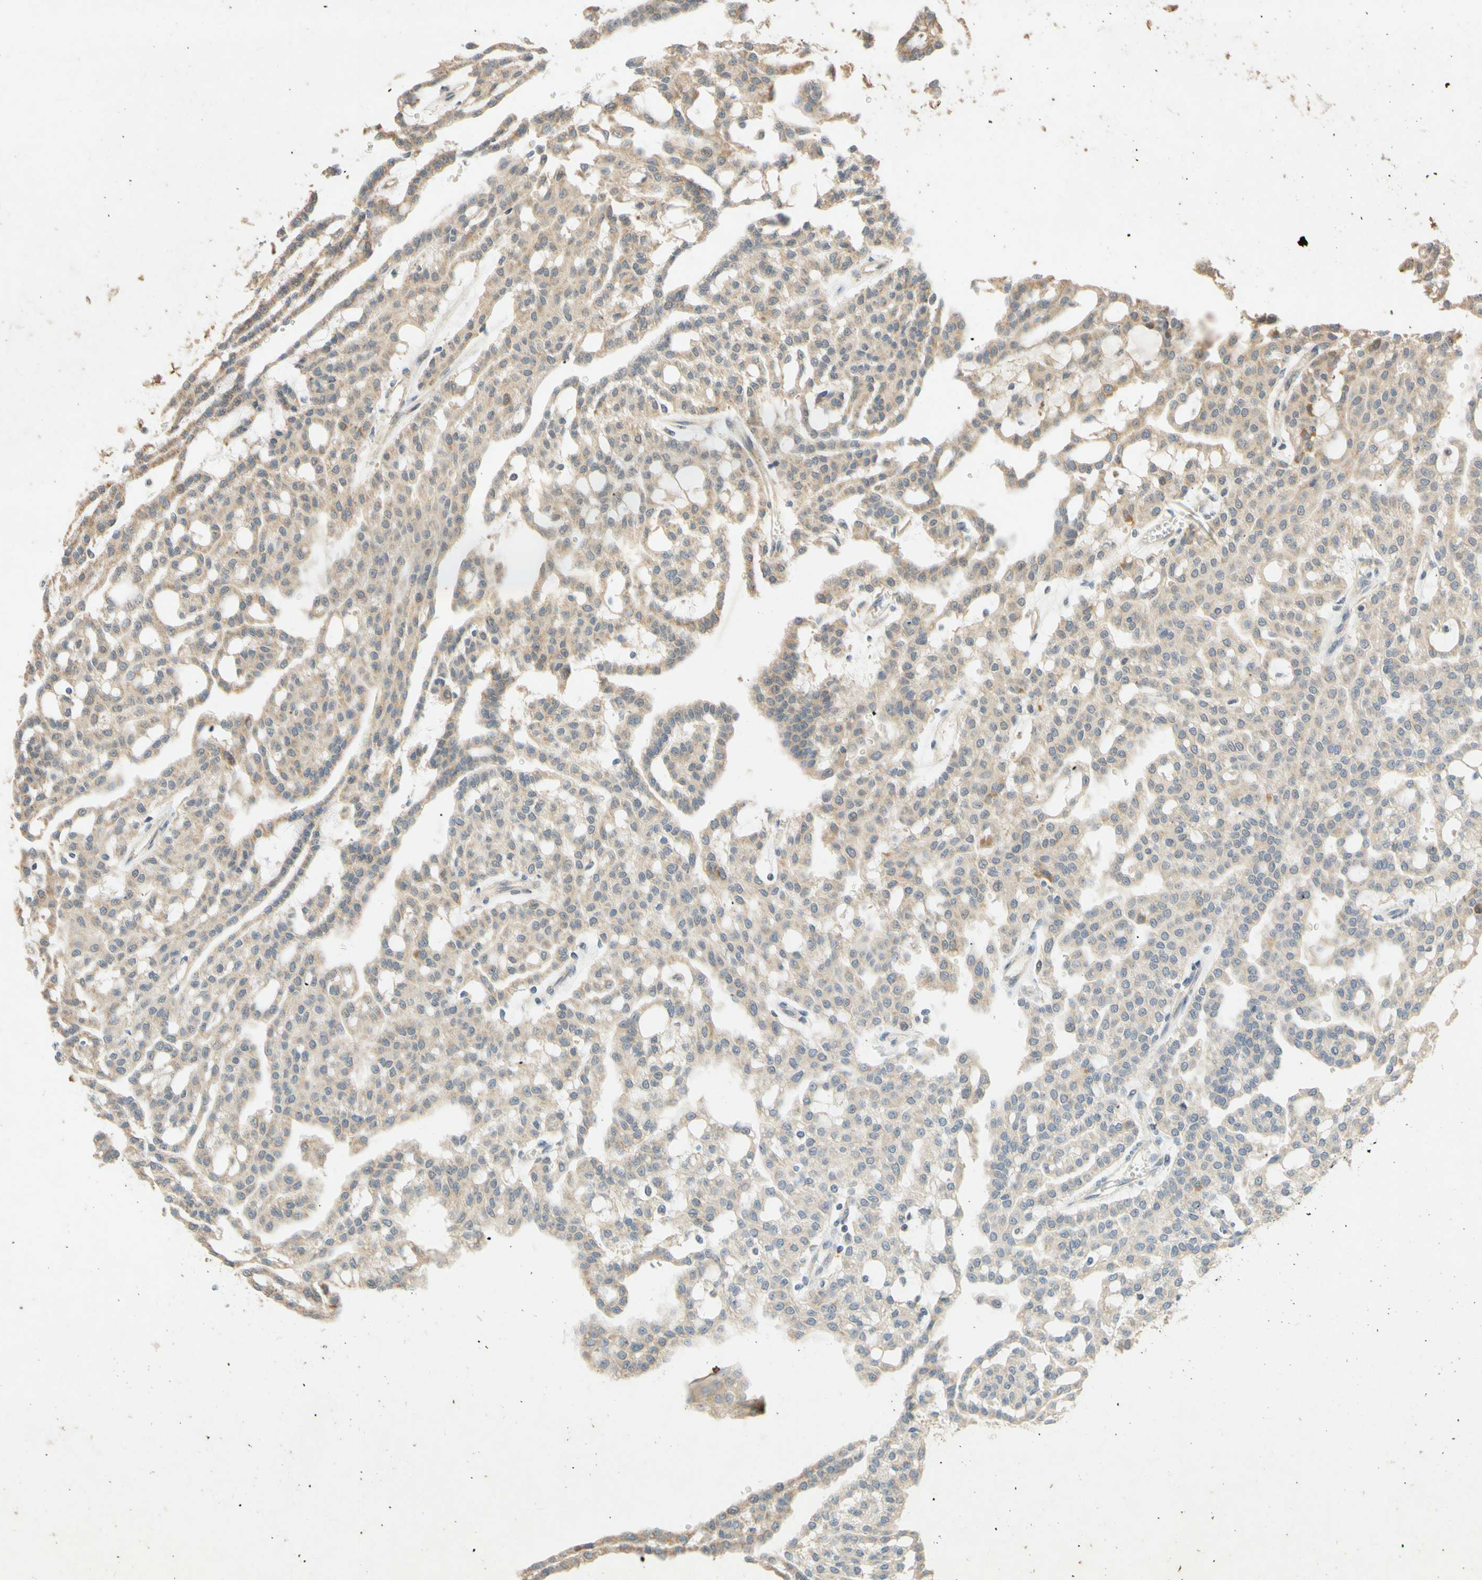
{"staining": {"intensity": "weak", "quantity": ">75%", "location": "cytoplasmic/membranous"}, "tissue": "renal cancer", "cell_type": "Tumor cells", "image_type": "cancer", "snomed": [{"axis": "morphology", "description": "Adenocarcinoma, NOS"}, {"axis": "topography", "description": "Kidney"}], "caption": "Immunohistochemistry (IHC) staining of adenocarcinoma (renal), which exhibits low levels of weak cytoplasmic/membranous positivity in about >75% of tumor cells indicating weak cytoplasmic/membranous protein positivity. The staining was performed using DAB (3,3'-diaminobenzidine) (brown) for protein detection and nuclei were counterstained in hematoxylin (blue).", "gene": "GATA1", "patient": {"sex": "male", "age": 63}}